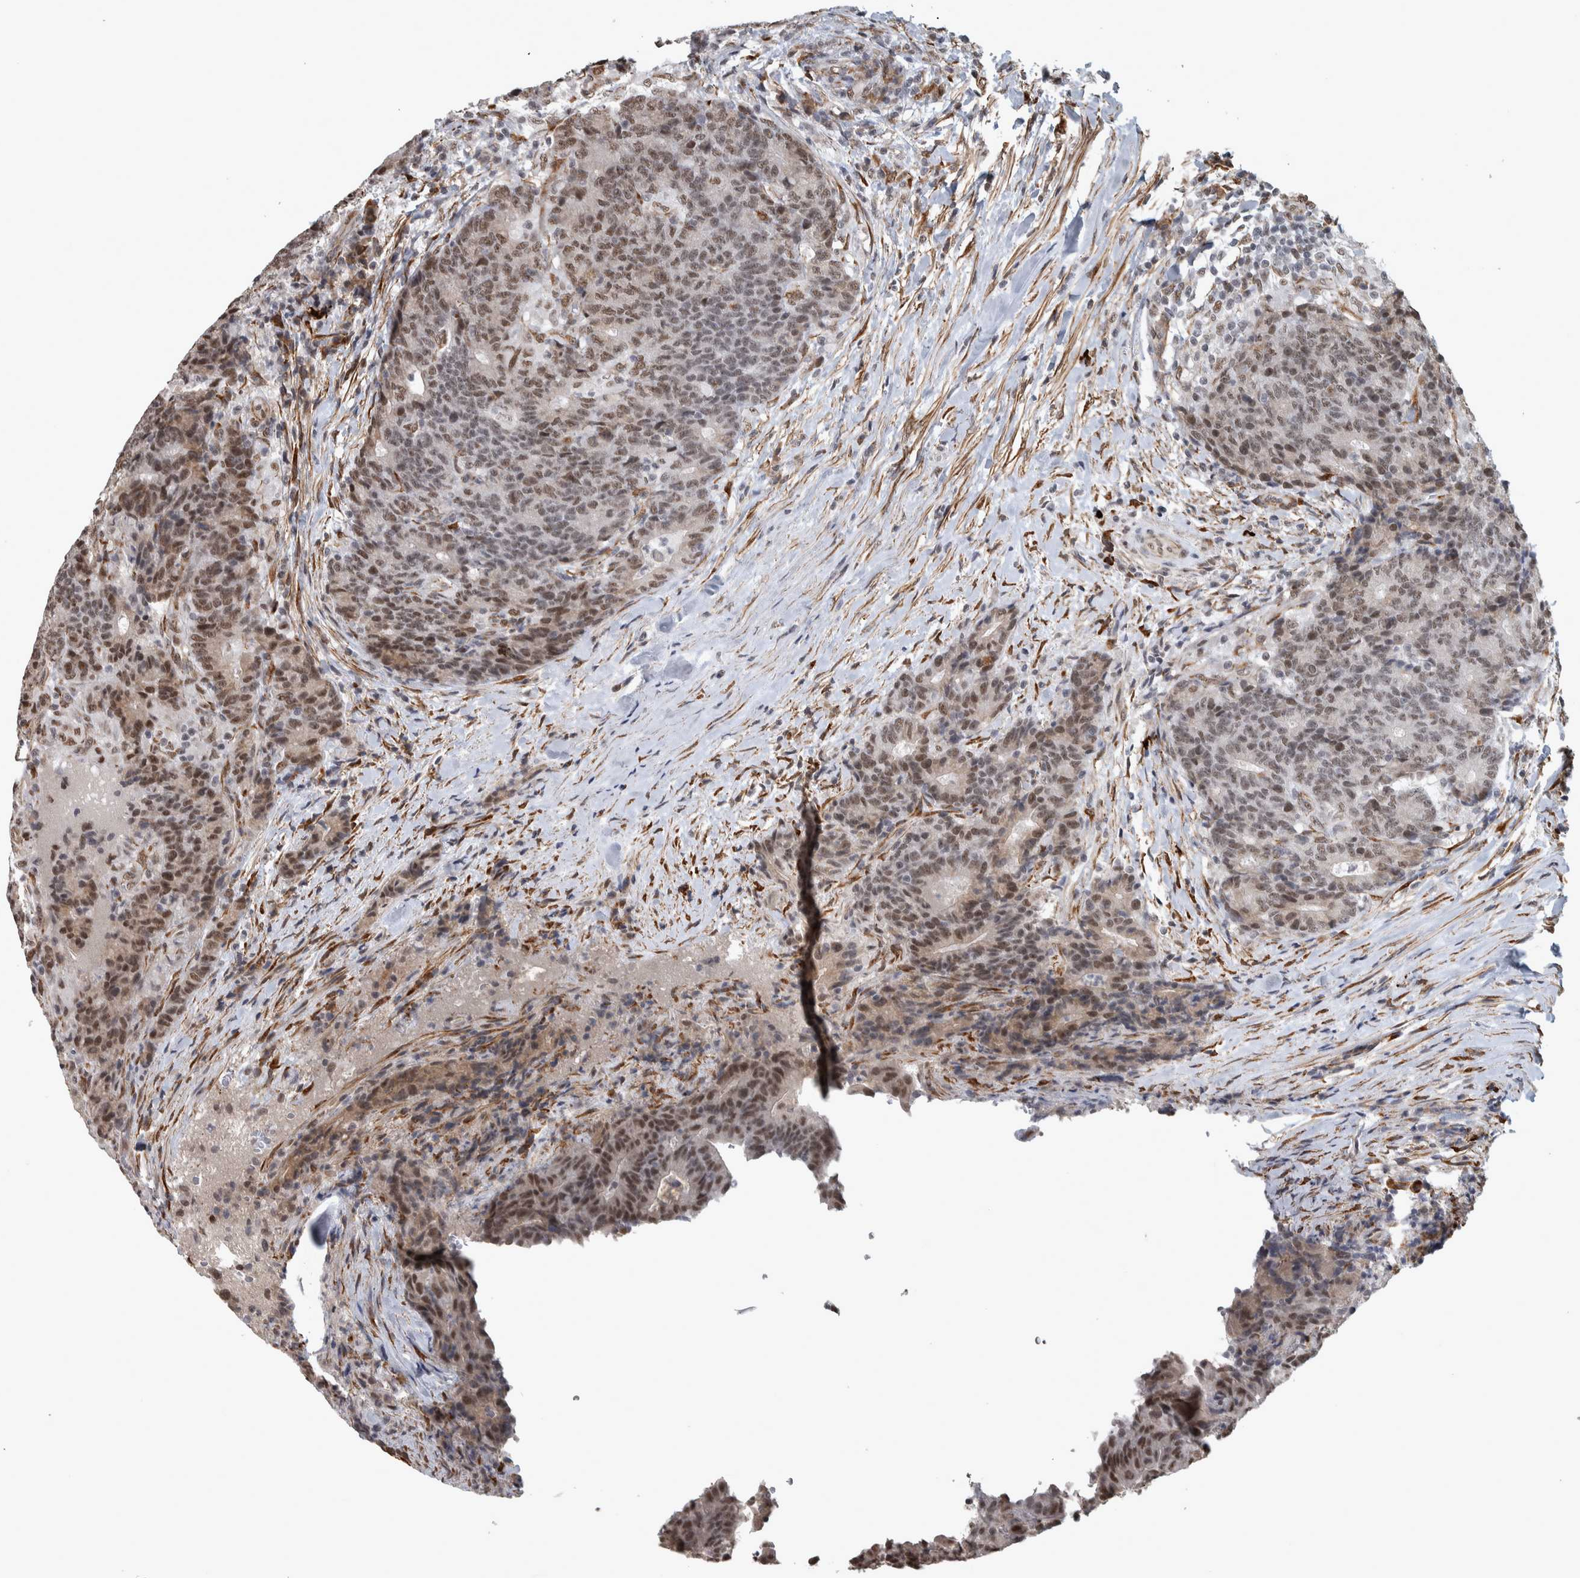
{"staining": {"intensity": "moderate", "quantity": ">75%", "location": "nuclear"}, "tissue": "colorectal cancer", "cell_type": "Tumor cells", "image_type": "cancer", "snomed": [{"axis": "morphology", "description": "Normal tissue, NOS"}, {"axis": "morphology", "description": "Adenocarcinoma, NOS"}, {"axis": "topography", "description": "Colon"}], "caption": "Immunohistochemistry (IHC) staining of adenocarcinoma (colorectal), which displays medium levels of moderate nuclear expression in about >75% of tumor cells indicating moderate nuclear protein staining. The staining was performed using DAB (brown) for protein detection and nuclei were counterstained in hematoxylin (blue).", "gene": "DDX42", "patient": {"sex": "female", "age": 75}}